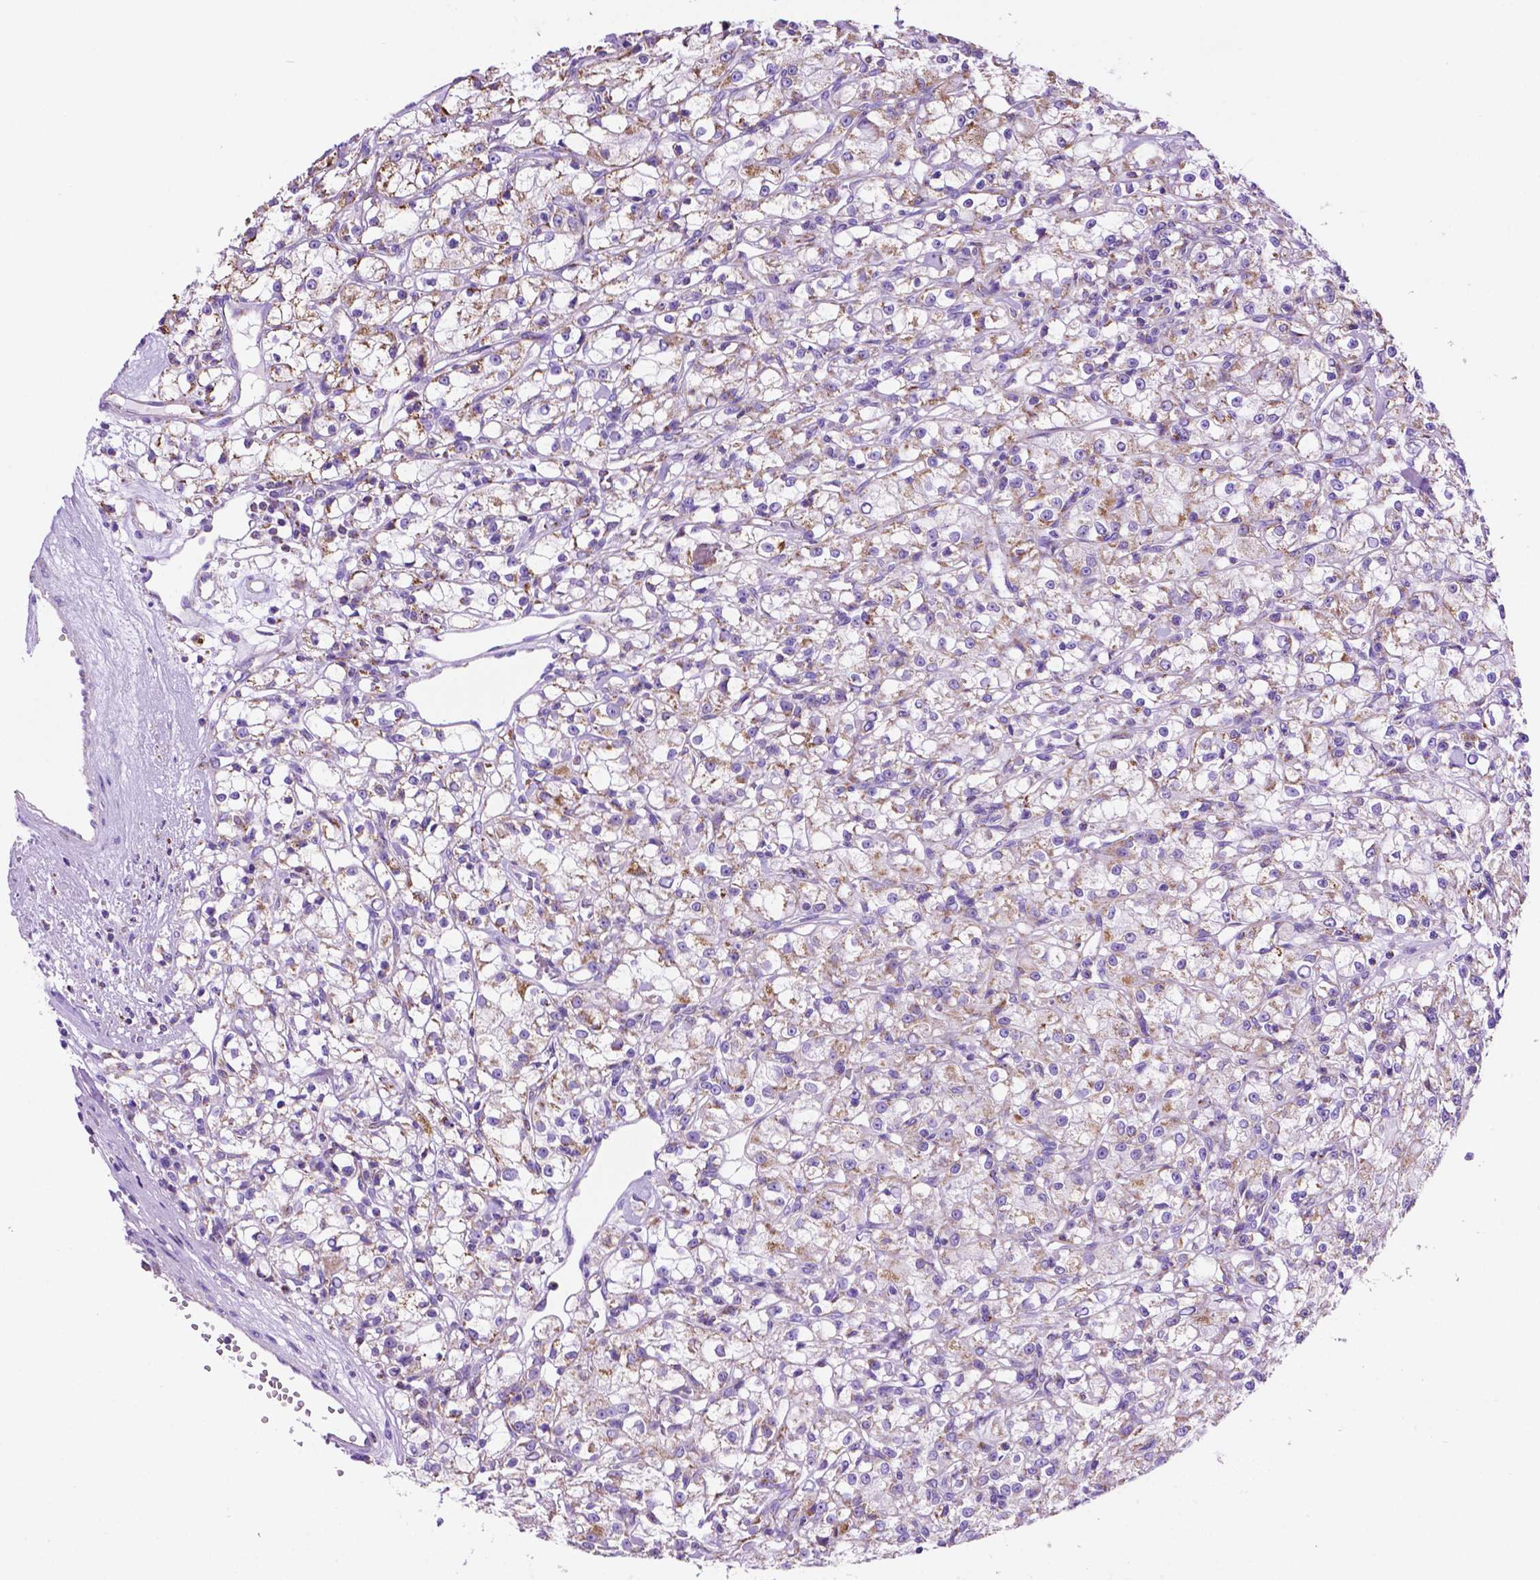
{"staining": {"intensity": "weak", "quantity": "25%-75%", "location": "cytoplasmic/membranous"}, "tissue": "renal cancer", "cell_type": "Tumor cells", "image_type": "cancer", "snomed": [{"axis": "morphology", "description": "Adenocarcinoma, NOS"}, {"axis": "topography", "description": "Kidney"}], "caption": "Human renal cancer (adenocarcinoma) stained with a brown dye demonstrates weak cytoplasmic/membranous positive expression in about 25%-75% of tumor cells.", "gene": "GDPD5", "patient": {"sex": "female", "age": 59}}